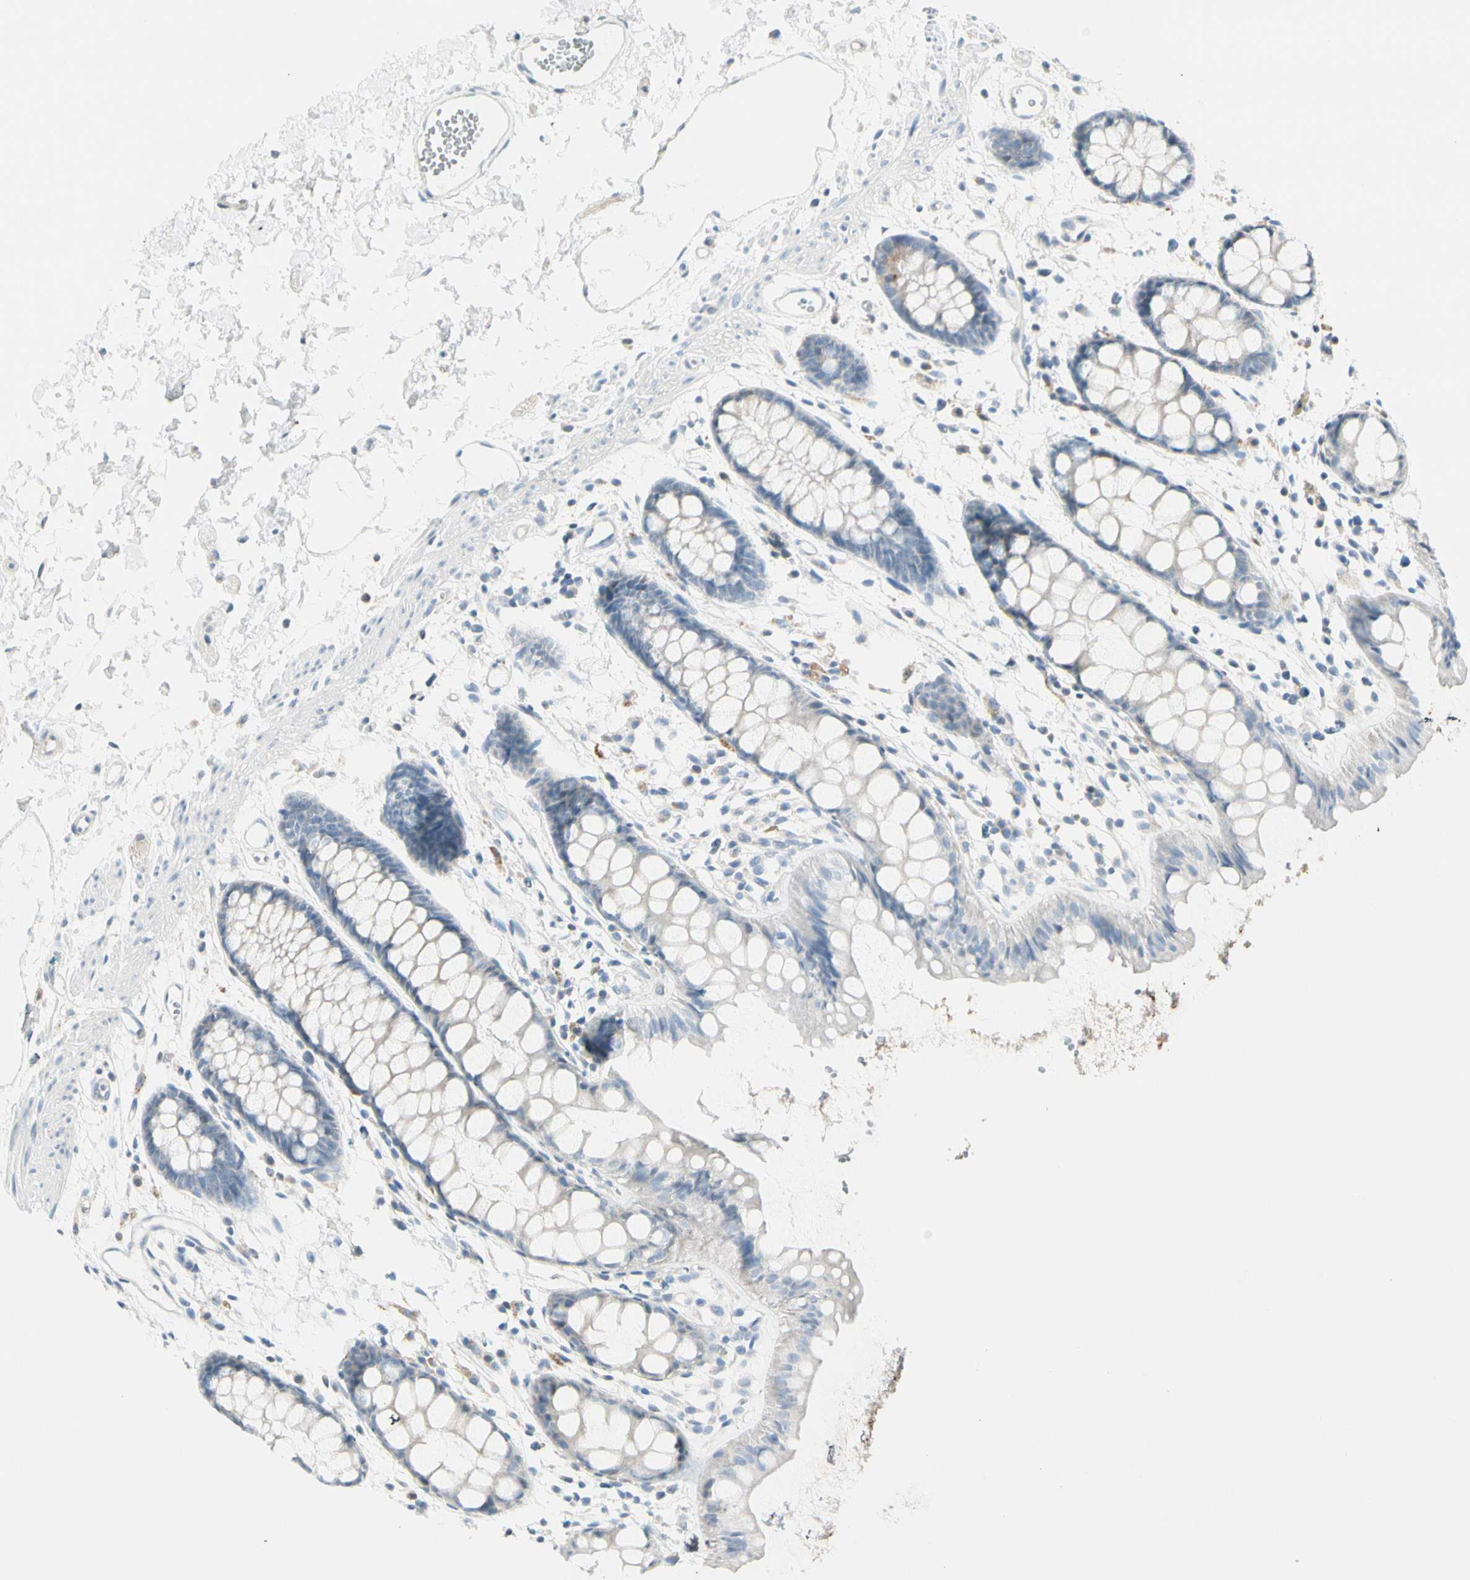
{"staining": {"intensity": "negative", "quantity": "none", "location": "none"}, "tissue": "rectum", "cell_type": "Glandular cells", "image_type": "normal", "snomed": [{"axis": "morphology", "description": "Normal tissue, NOS"}, {"axis": "topography", "description": "Rectum"}], "caption": "This is a photomicrograph of immunohistochemistry (IHC) staining of unremarkable rectum, which shows no positivity in glandular cells.", "gene": "PEBP1", "patient": {"sex": "female", "age": 66}}